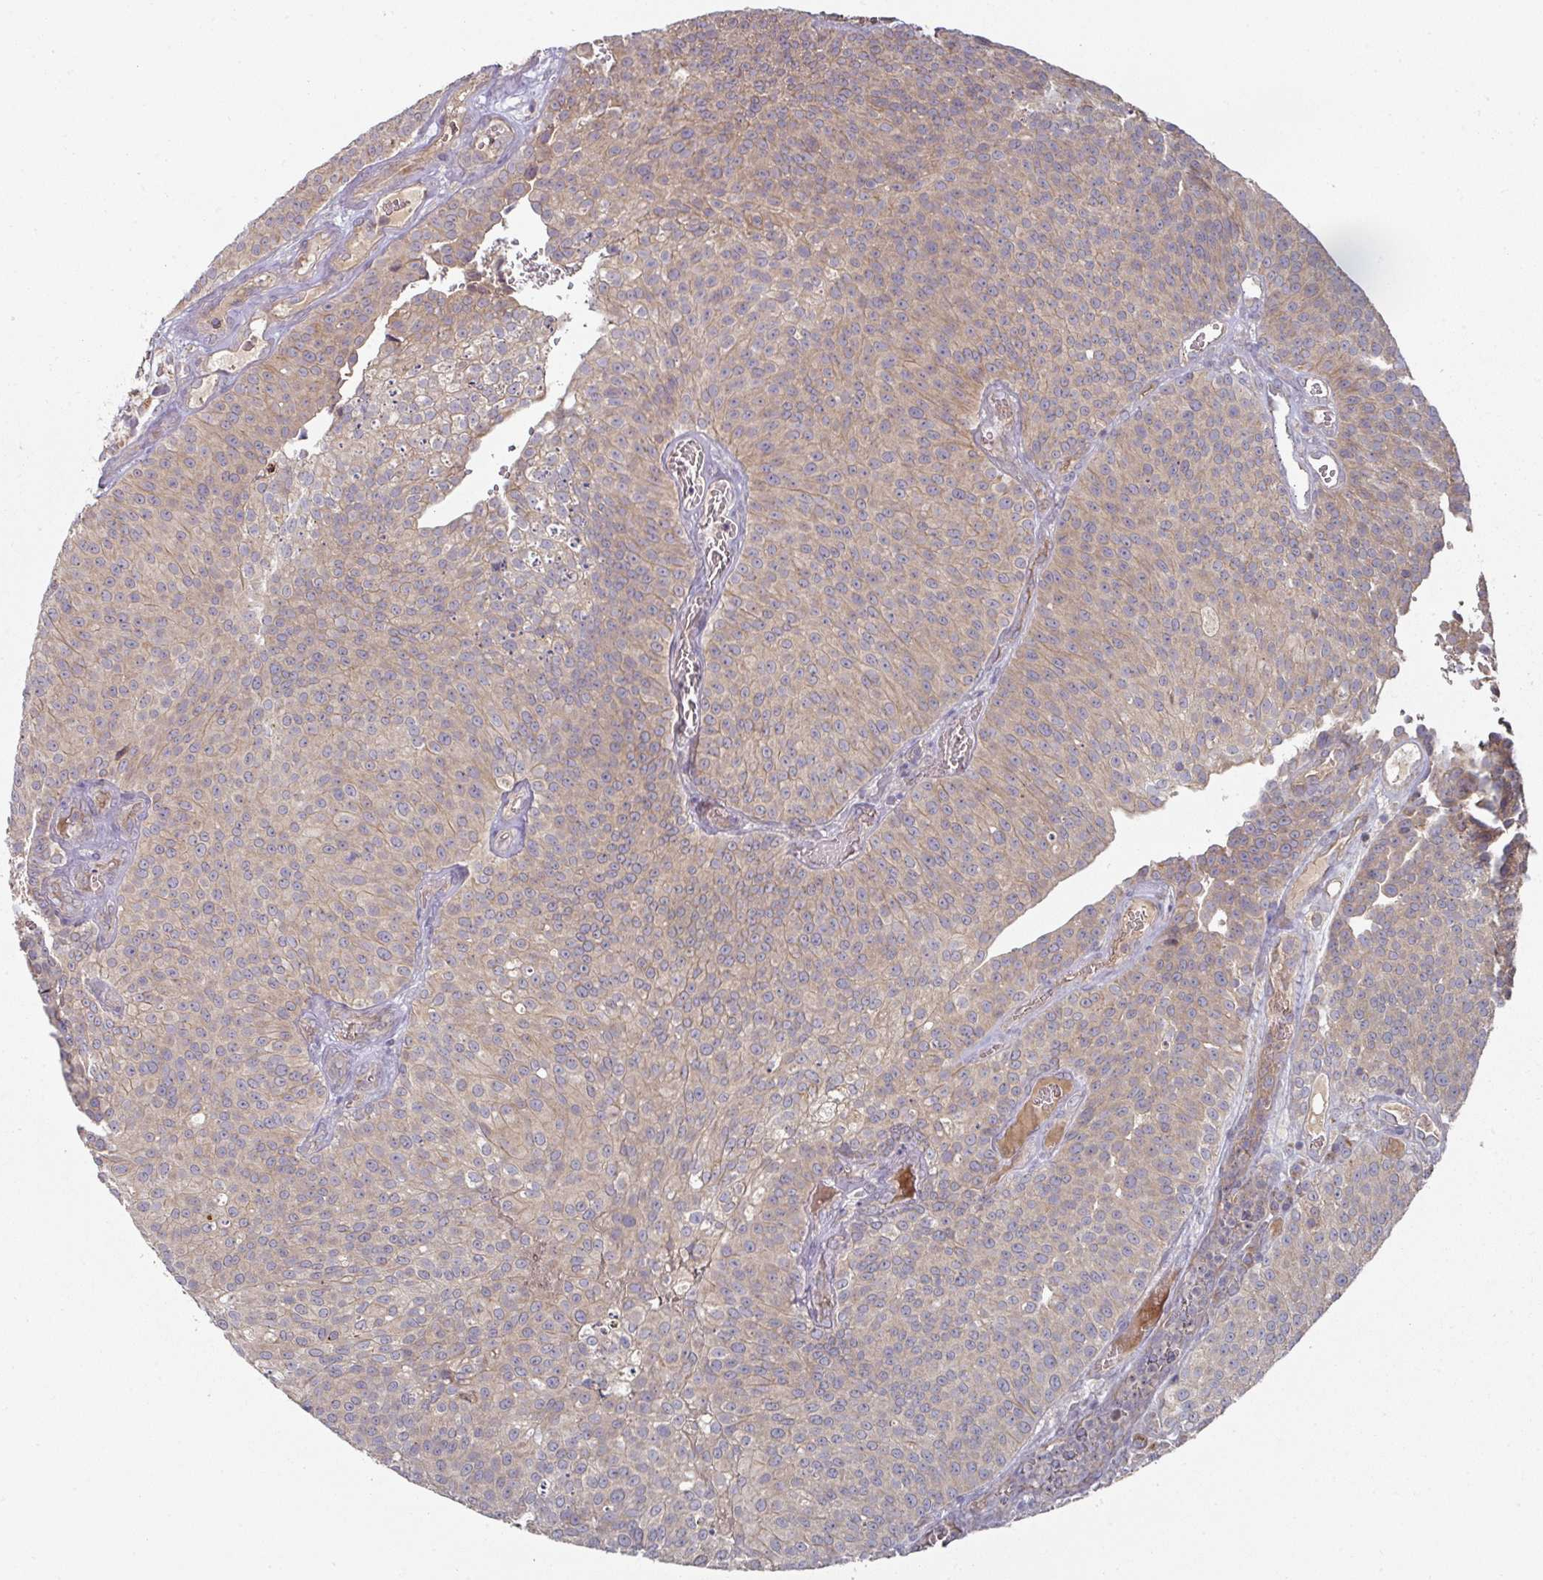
{"staining": {"intensity": "weak", "quantity": "25%-75%", "location": "cytoplasmic/membranous"}, "tissue": "urothelial cancer", "cell_type": "Tumor cells", "image_type": "cancer", "snomed": [{"axis": "morphology", "description": "Urothelial carcinoma, Low grade"}, {"axis": "topography", "description": "Urinary bladder"}], "caption": "Low-grade urothelial carcinoma stained with DAB IHC reveals low levels of weak cytoplasmic/membranous positivity in approximately 25%-75% of tumor cells.", "gene": "DNAJC7", "patient": {"sex": "female", "age": 79}}